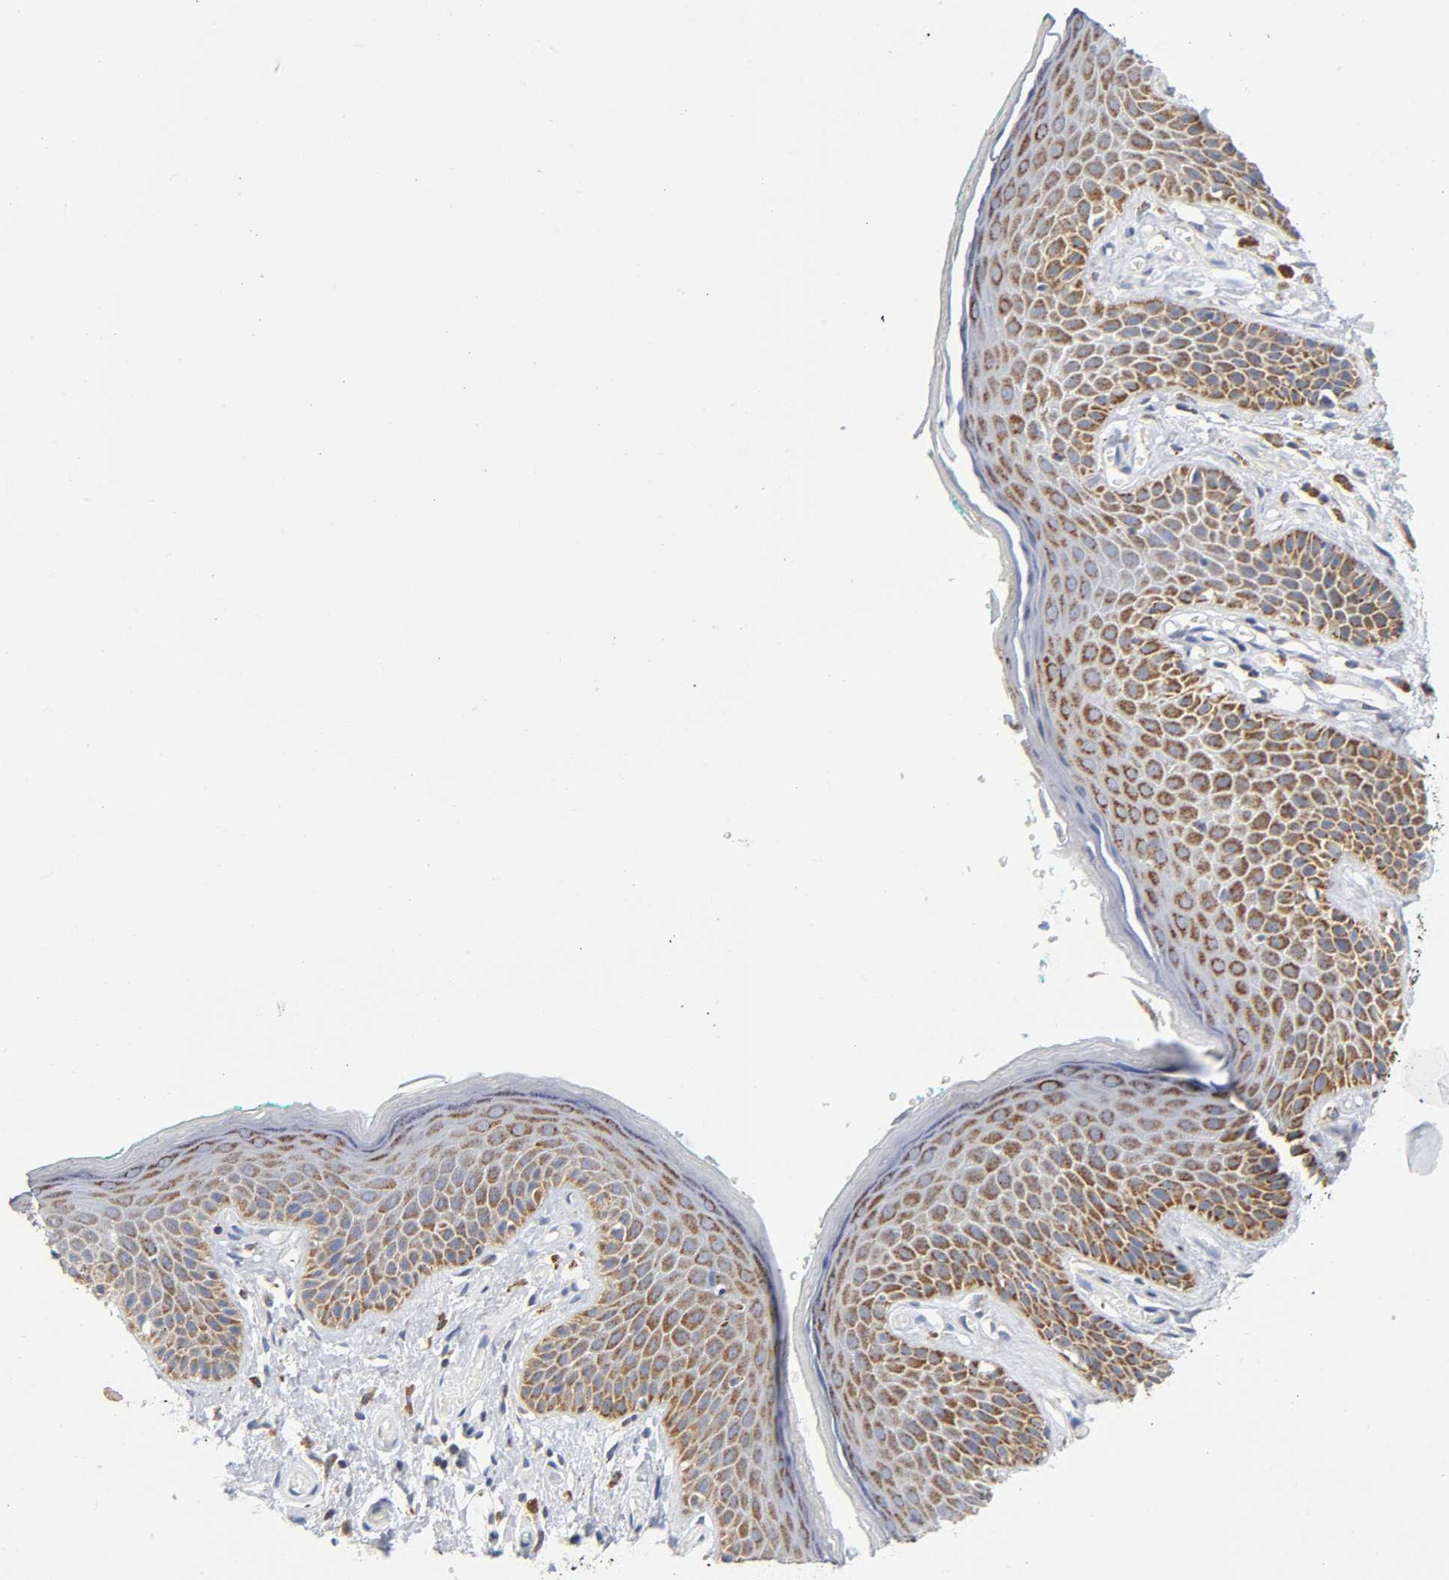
{"staining": {"intensity": "strong", "quantity": ">75%", "location": "cytoplasmic/membranous"}, "tissue": "skin", "cell_type": "Epidermal cells", "image_type": "normal", "snomed": [{"axis": "morphology", "description": "Normal tissue, NOS"}, {"axis": "topography", "description": "Anal"}], "caption": "Immunohistochemical staining of normal human skin exhibits high levels of strong cytoplasmic/membranous staining in about >75% of epidermal cells. Nuclei are stained in blue.", "gene": "BAK1", "patient": {"sex": "male", "age": 74}}